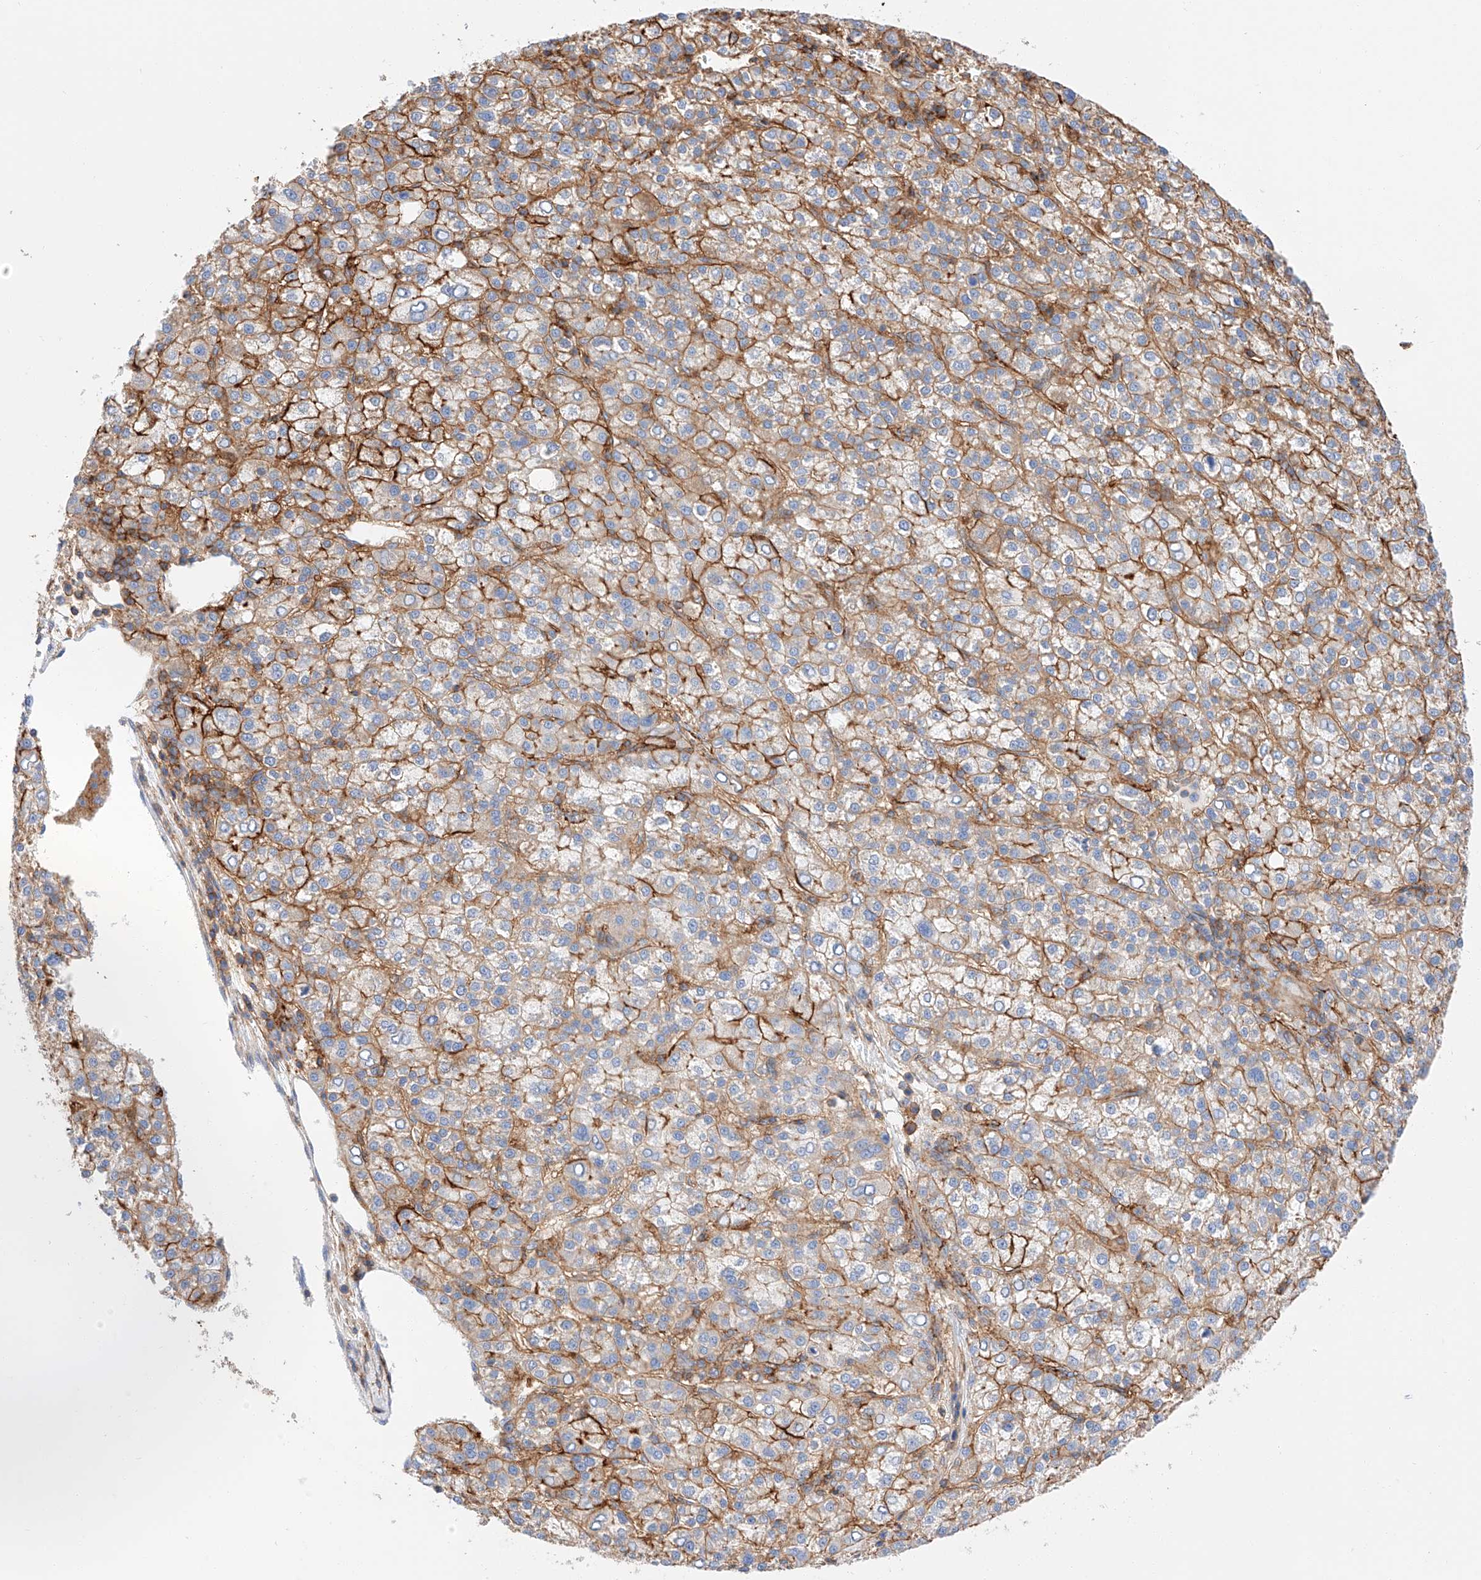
{"staining": {"intensity": "strong", "quantity": "25%-75%", "location": "cytoplasmic/membranous"}, "tissue": "liver cancer", "cell_type": "Tumor cells", "image_type": "cancer", "snomed": [{"axis": "morphology", "description": "Carcinoma, Hepatocellular, NOS"}, {"axis": "topography", "description": "Liver"}], "caption": "Immunohistochemistry (DAB) staining of human liver cancer reveals strong cytoplasmic/membranous protein positivity in approximately 25%-75% of tumor cells.", "gene": "HAUS4", "patient": {"sex": "female", "age": 58}}